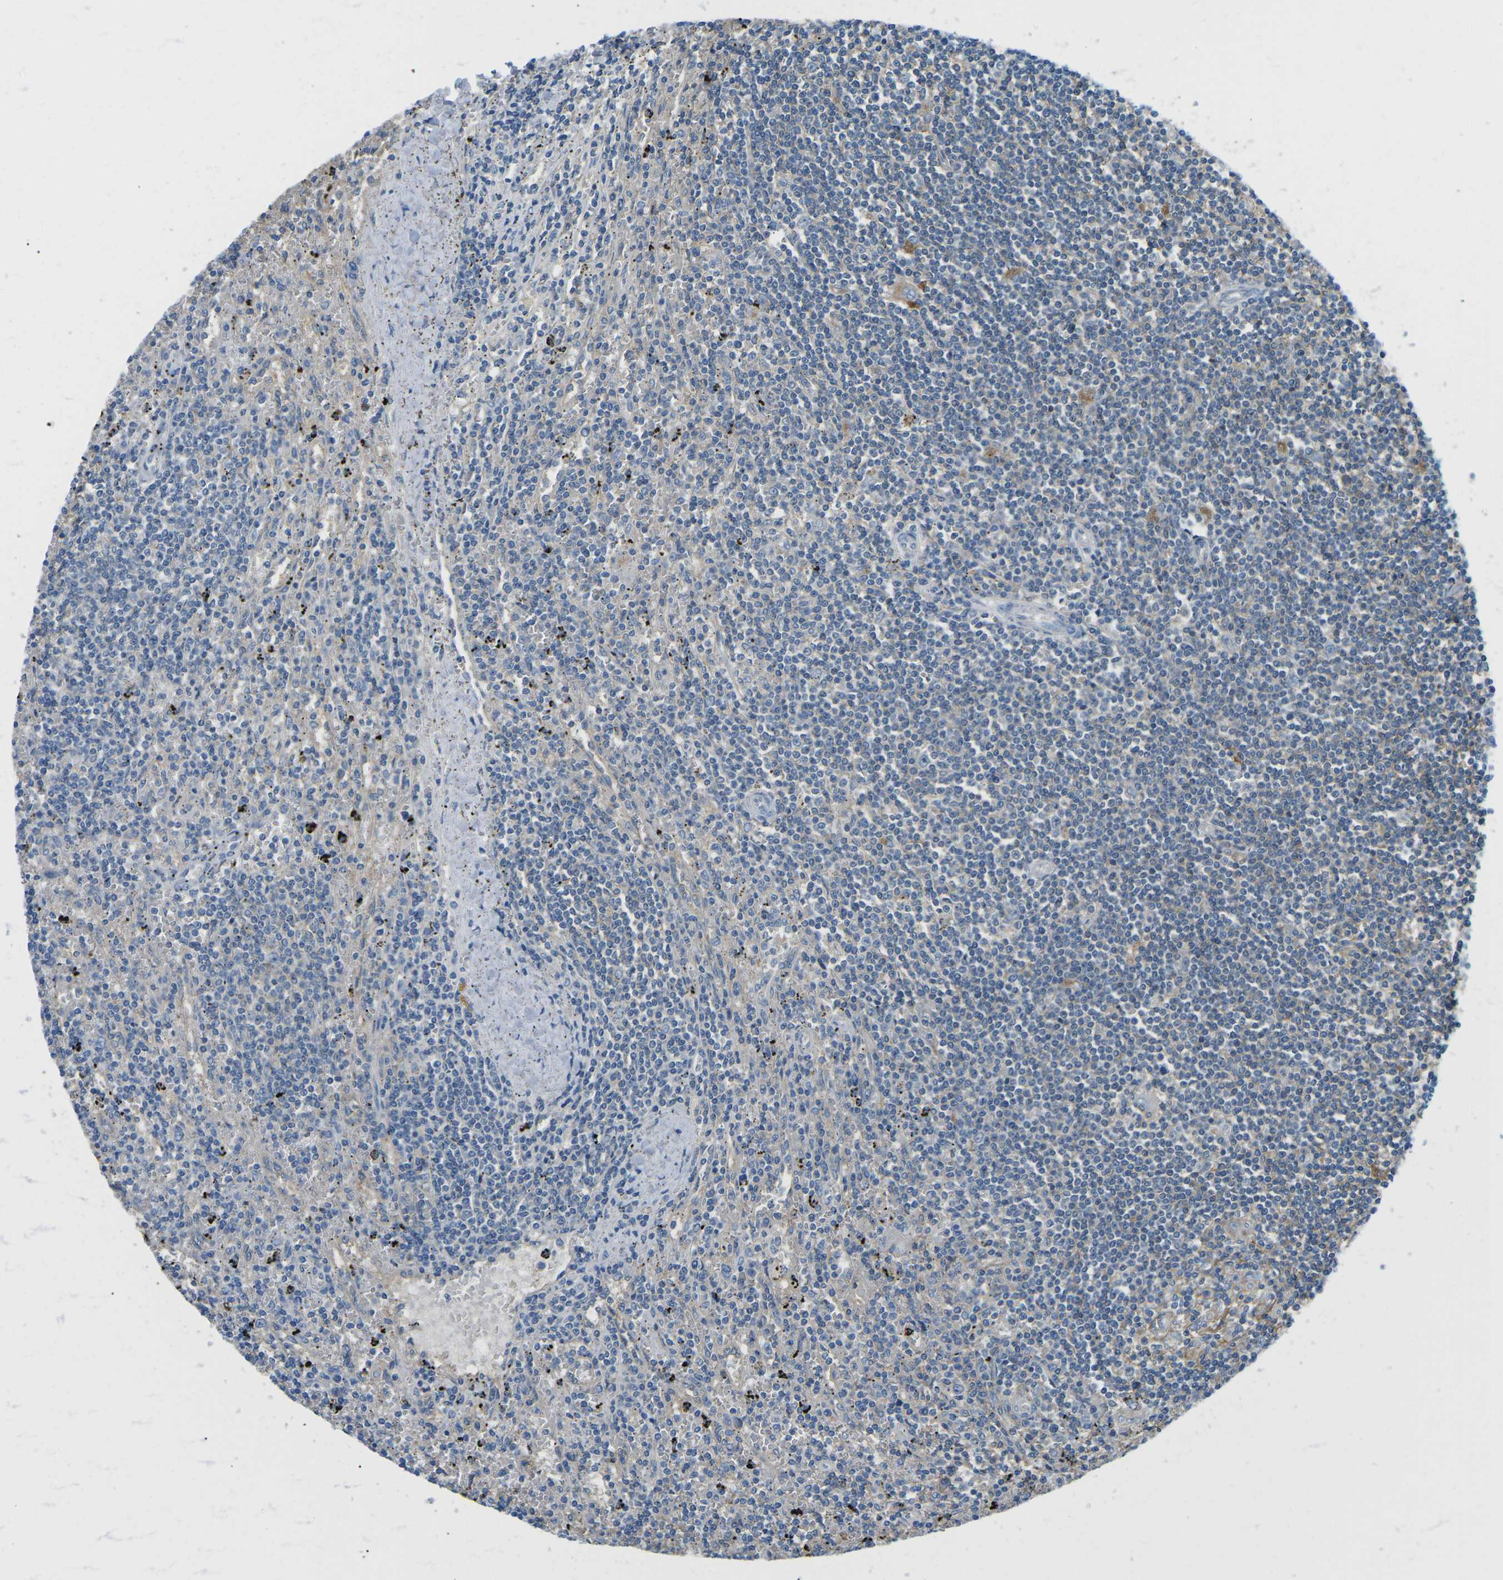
{"staining": {"intensity": "negative", "quantity": "none", "location": "none"}, "tissue": "lymphoma", "cell_type": "Tumor cells", "image_type": "cancer", "snomed": [{"axis": "morphology", "description": "Malignant lymphoma, non-Hodgkin's type, Low grade"}, {"axis": "topography", "description": "Spleen"}], "caption": "Immunohistochemistry (IHC) of low-grade malignant lymphoma, non-Hodgkin's type demonstrates no expression in tumor cells. The staining was performed using DAB to visualize the protein expression in brown, while the nuclei were stained in blue with hematoxylin (Magnification: 20x).", "gene": "CD47", "patient": {"sex": "male", "age": 76}}